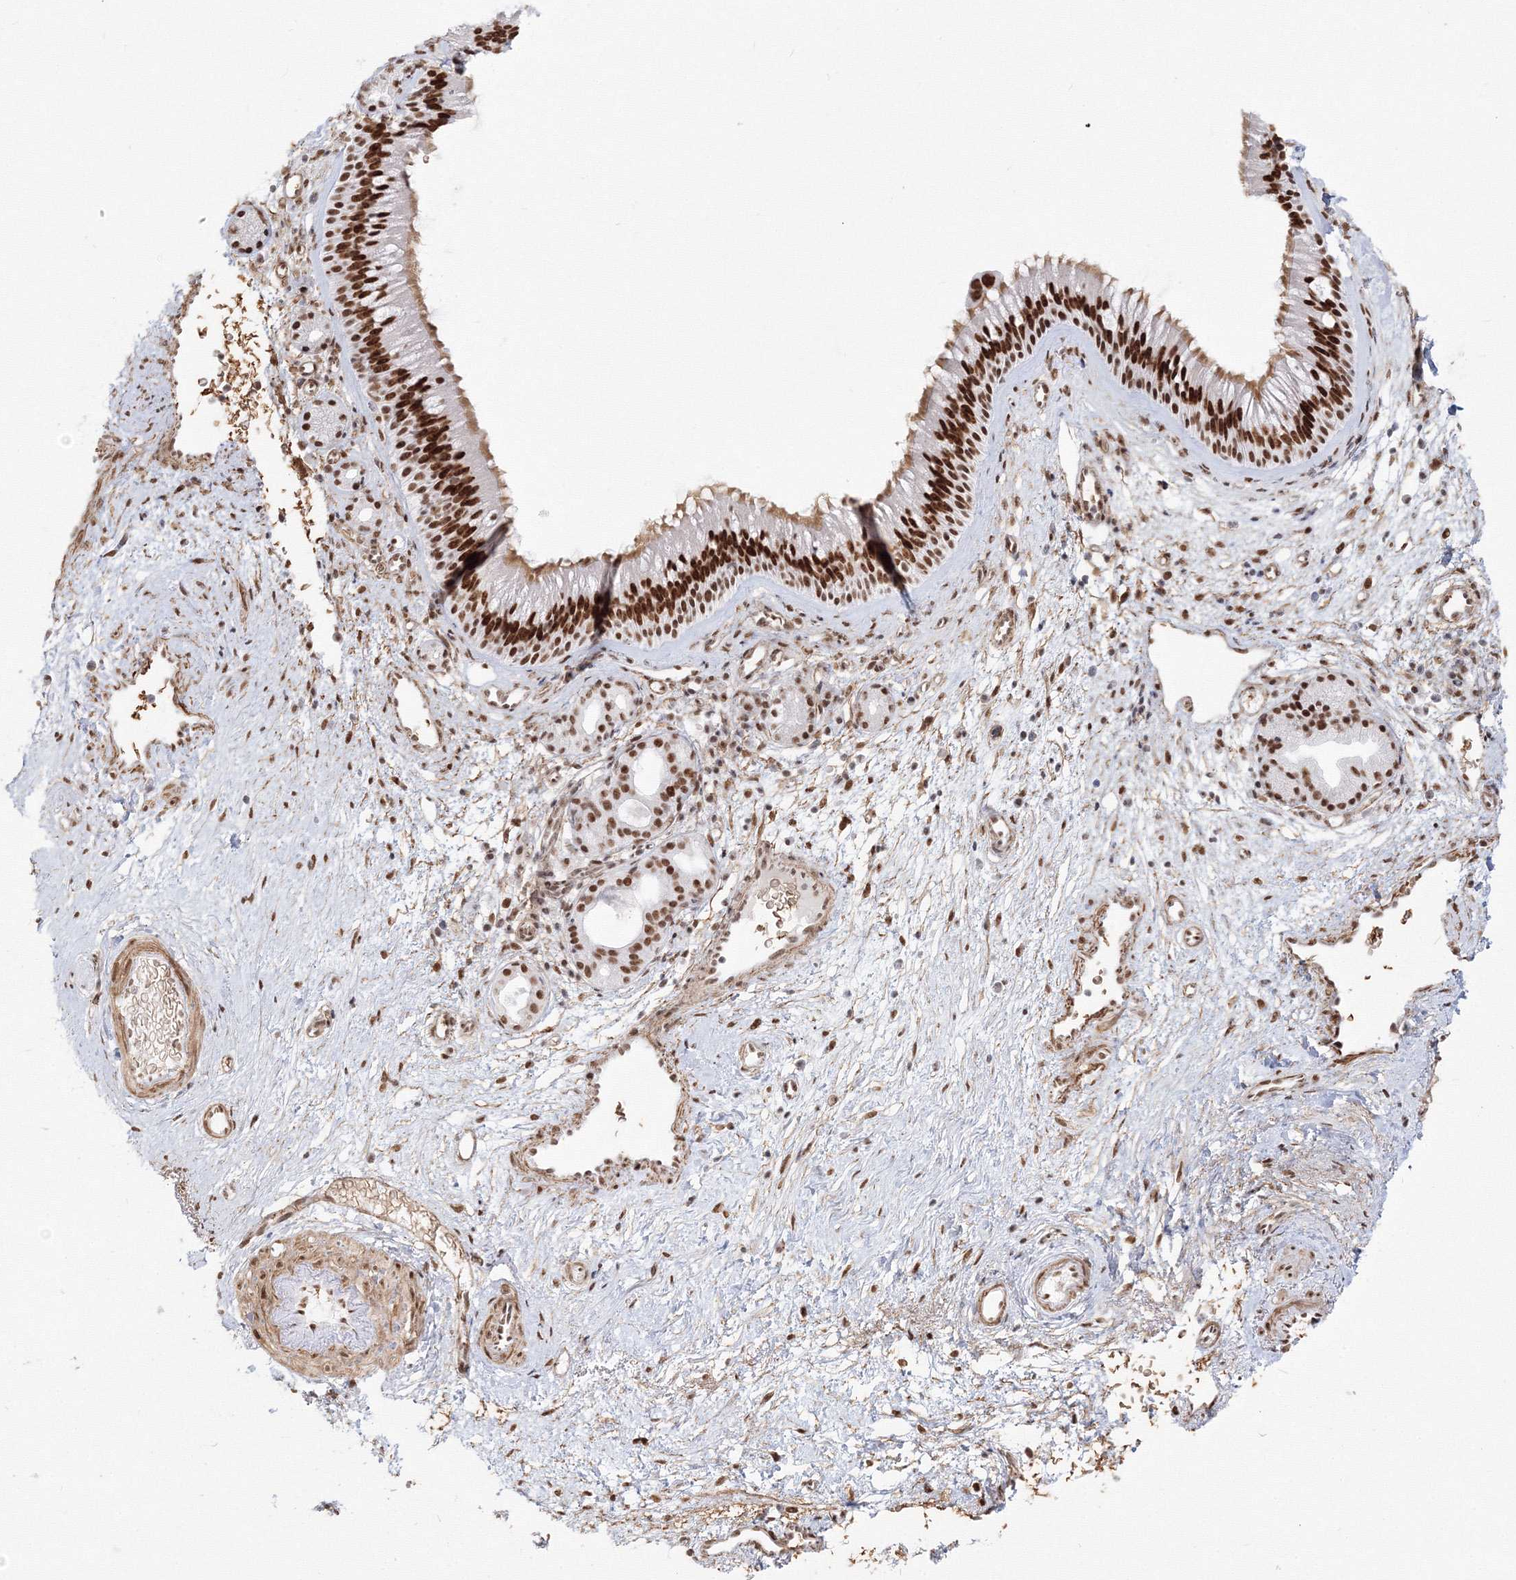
{"staining": {"intensity": "strong", "quantity": ">75%", "location": "nuclear"}, "tissue": "nasopharynx", "cell_type": "Respiratory epithelial cells", "image_type": "normal", "snomed": [{"axis": "morphology", "description": "Normal tissue, NOS"}, {"axis": "morphology", "description": "Inflammation, NOS"}, {"axis": "morphology", "description": "Malignant melanoma, Metastatic site"}, {"axis": "topography", "description": "Nasopharynx"}], "caption": "A high-resolution histopathology image shows immunohistochemistry staining of normal nasopharynx, which reveals strong nuclear staining in approximately >75% of respiratory epithelial cells.", "gene": "ZNF638", "patient": {"sex": "male", "age": 70}}